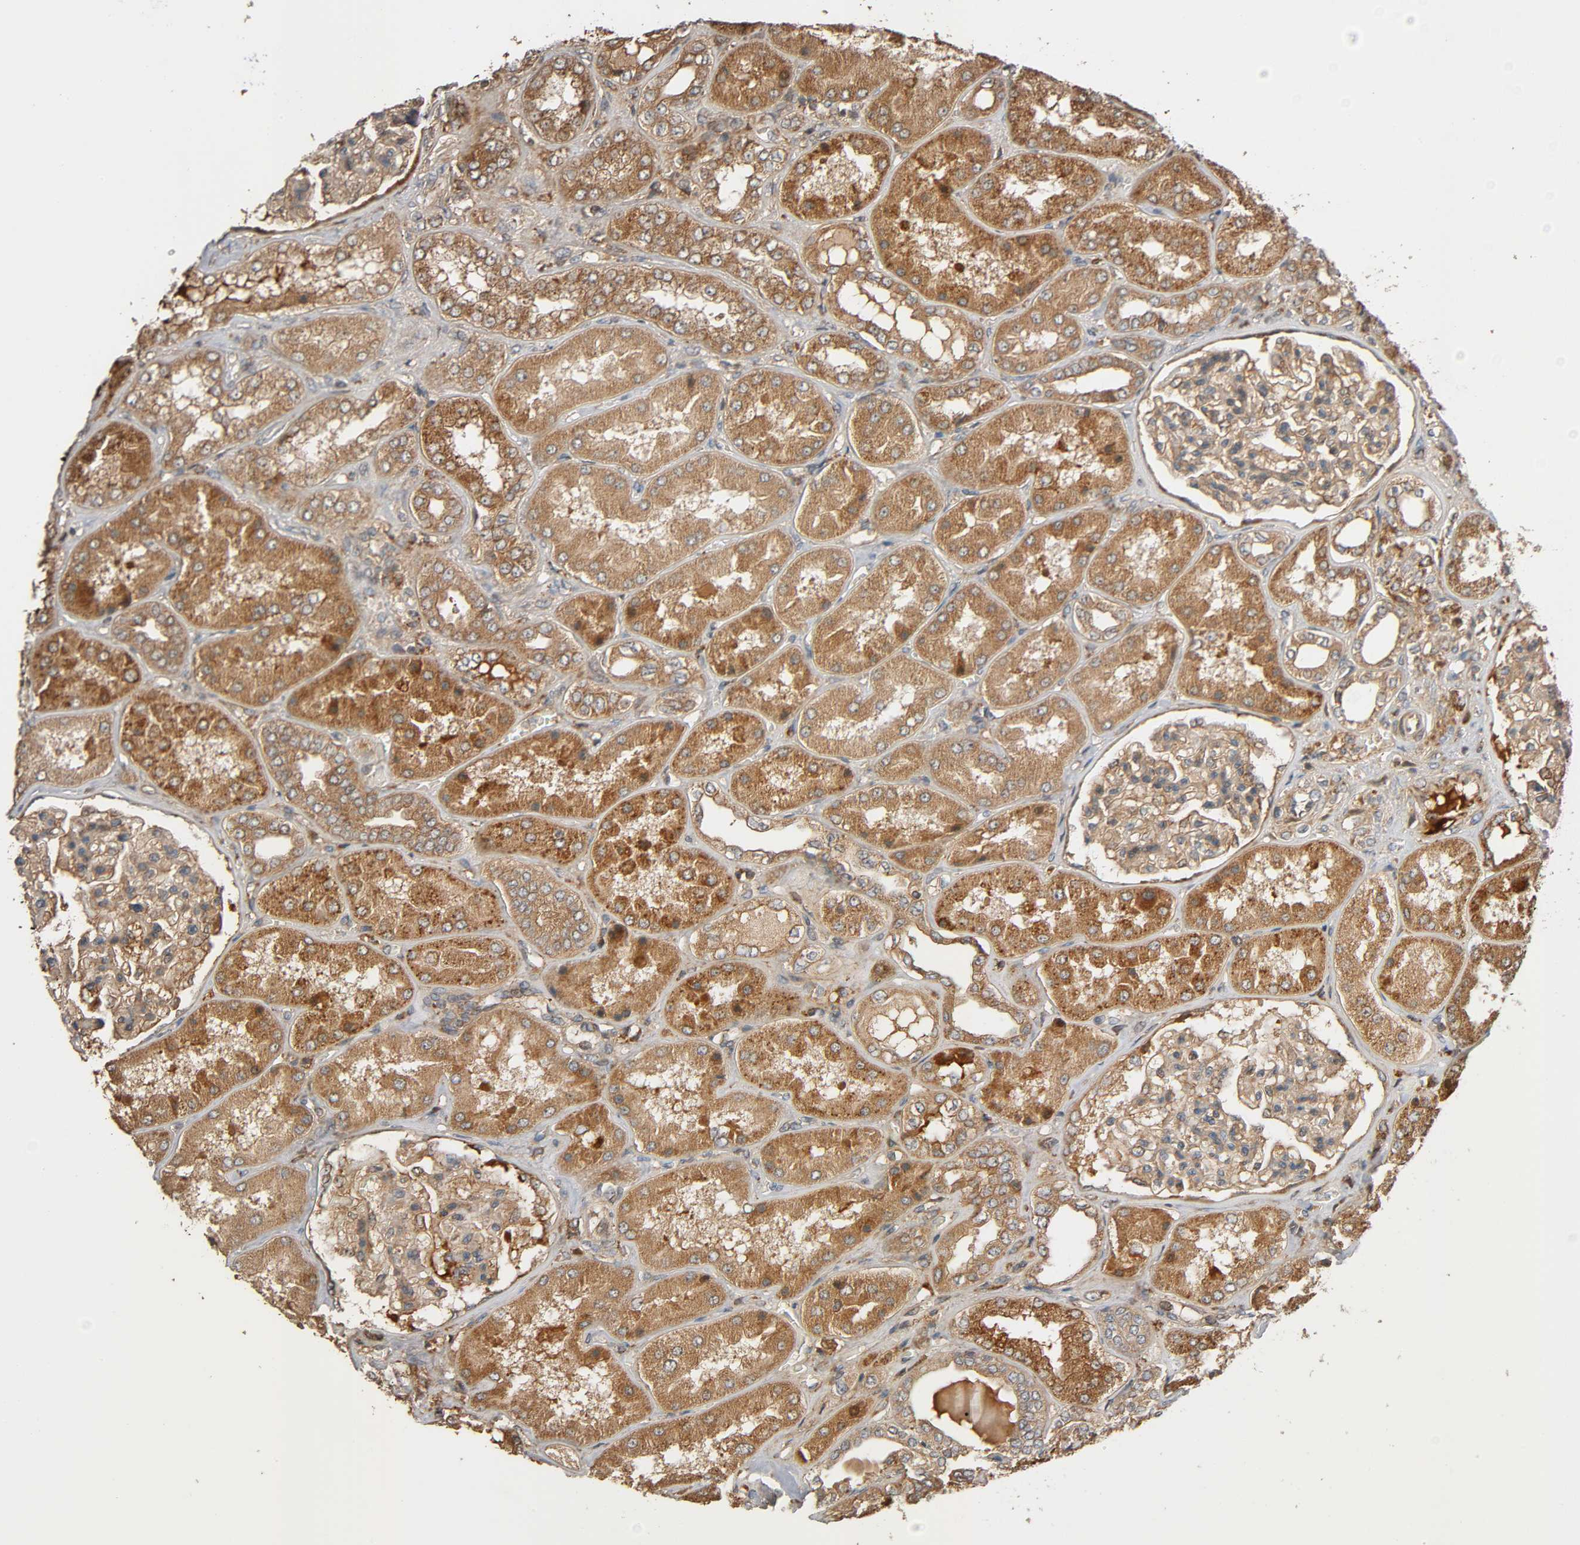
{"staining": {"intensity": "moderate", "quantity": ">75%", "location": "cytoplasmic/membranous"}, "tissue": "kidney", "cell_type": "Cells in glomeruli", "image_type": "normal", "snomed": [{"axis": "morphology", "description": "Normal tissue, NOS"}, {"axis": "topography", "description": "Kidney"}], "caption": "A micrograph of kidney stained for a protein exhibits moderate cytoplasmic/membranous brown staining in cells in glomeruli.", "gene": "MAP3K8", "patient": {"sex": "female", "age": 56}}